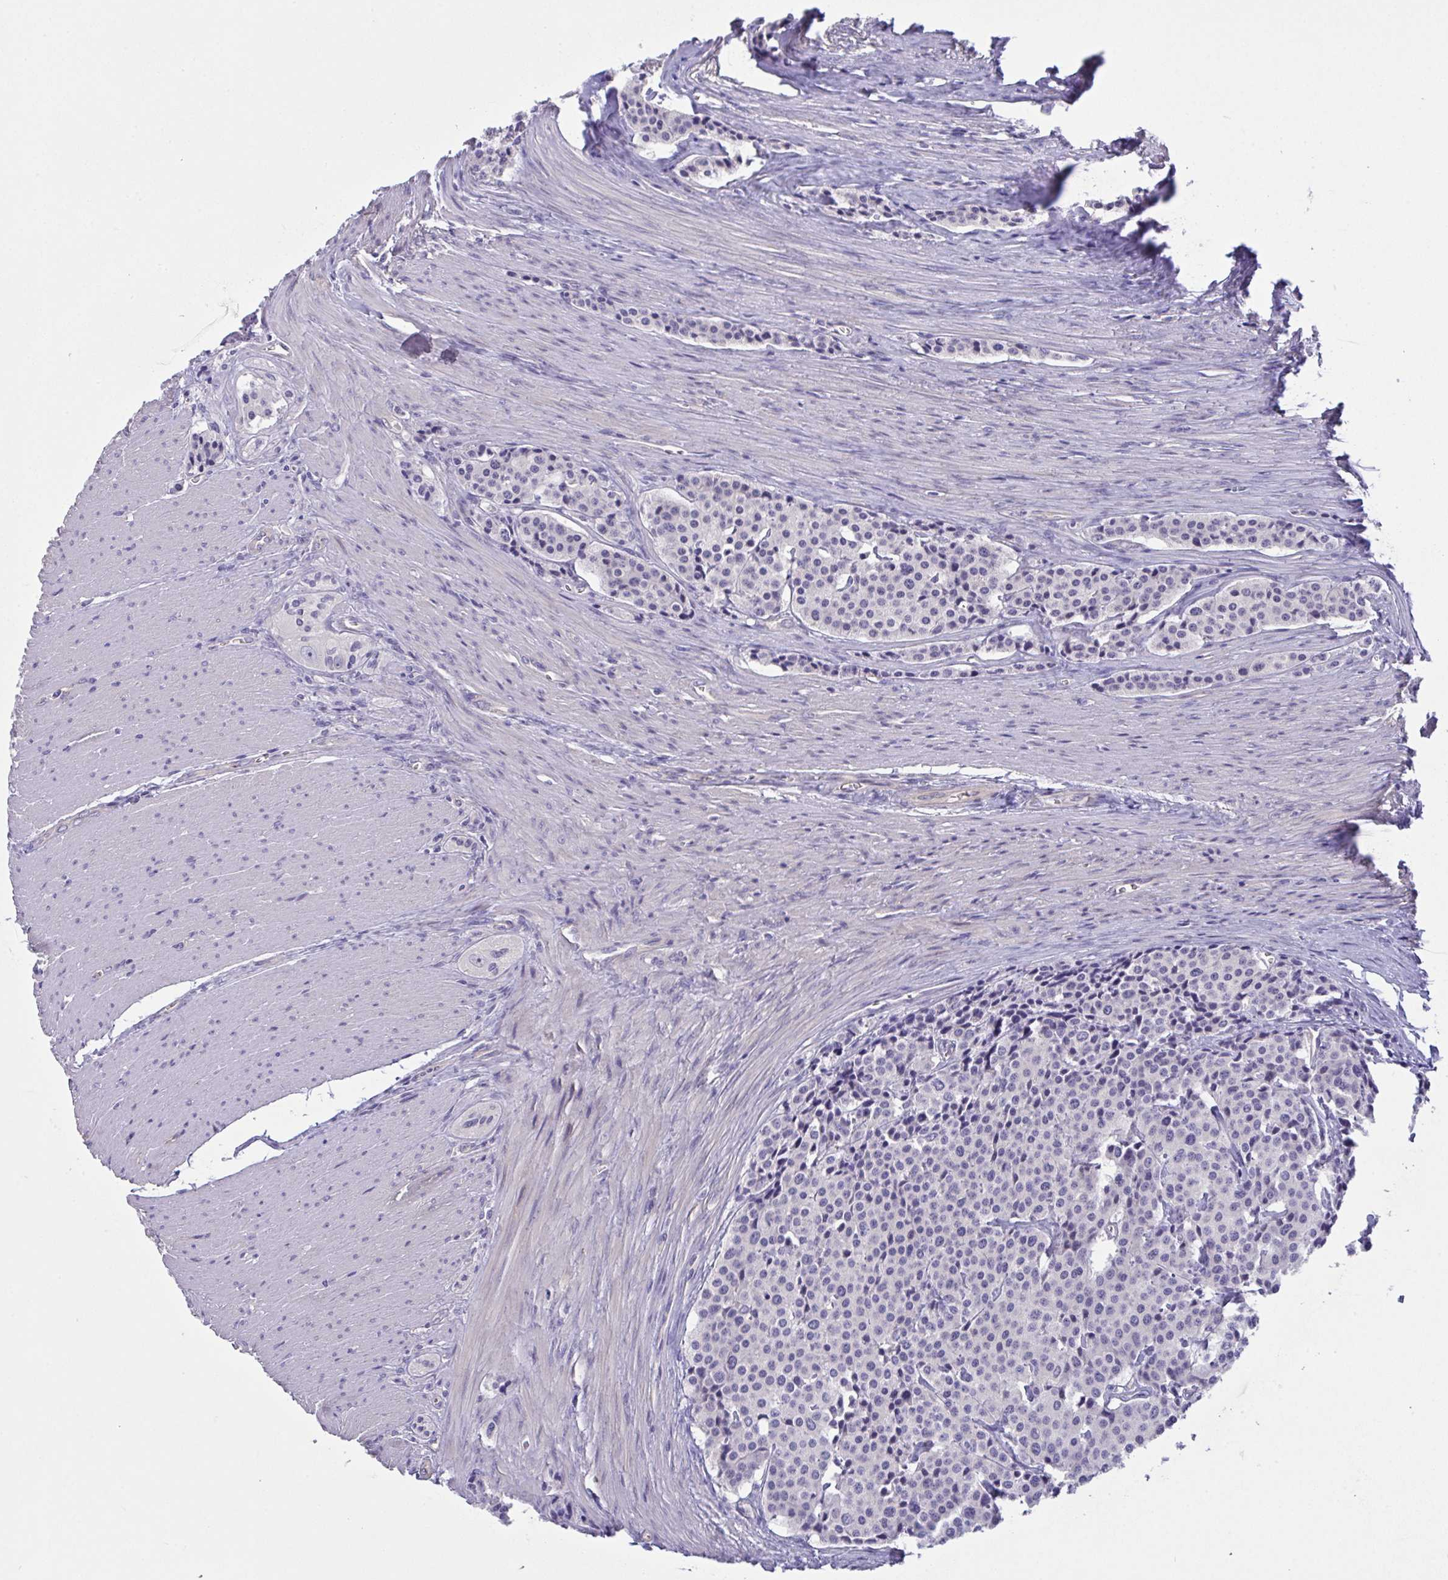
{"staining": {"intensity": "negative", "quantity": "none", "location": "none"}, "tissue": "carcinoid", "cell_type": "Tumor cells", "image_type": "cancer", "snomed": [{"axis": "morphology", "description": "Carcinoid, malignant, NOS"}, {"axis": "topography", "description": "Small intestine"}], "caption": "This is an immunohistochemistry (IHC) photomicrograph of carcinoid (malignant). There is no positivity in tumor cells.", "gene": "RHOXF1", "patient": {"sex": "male", "age": 73}}